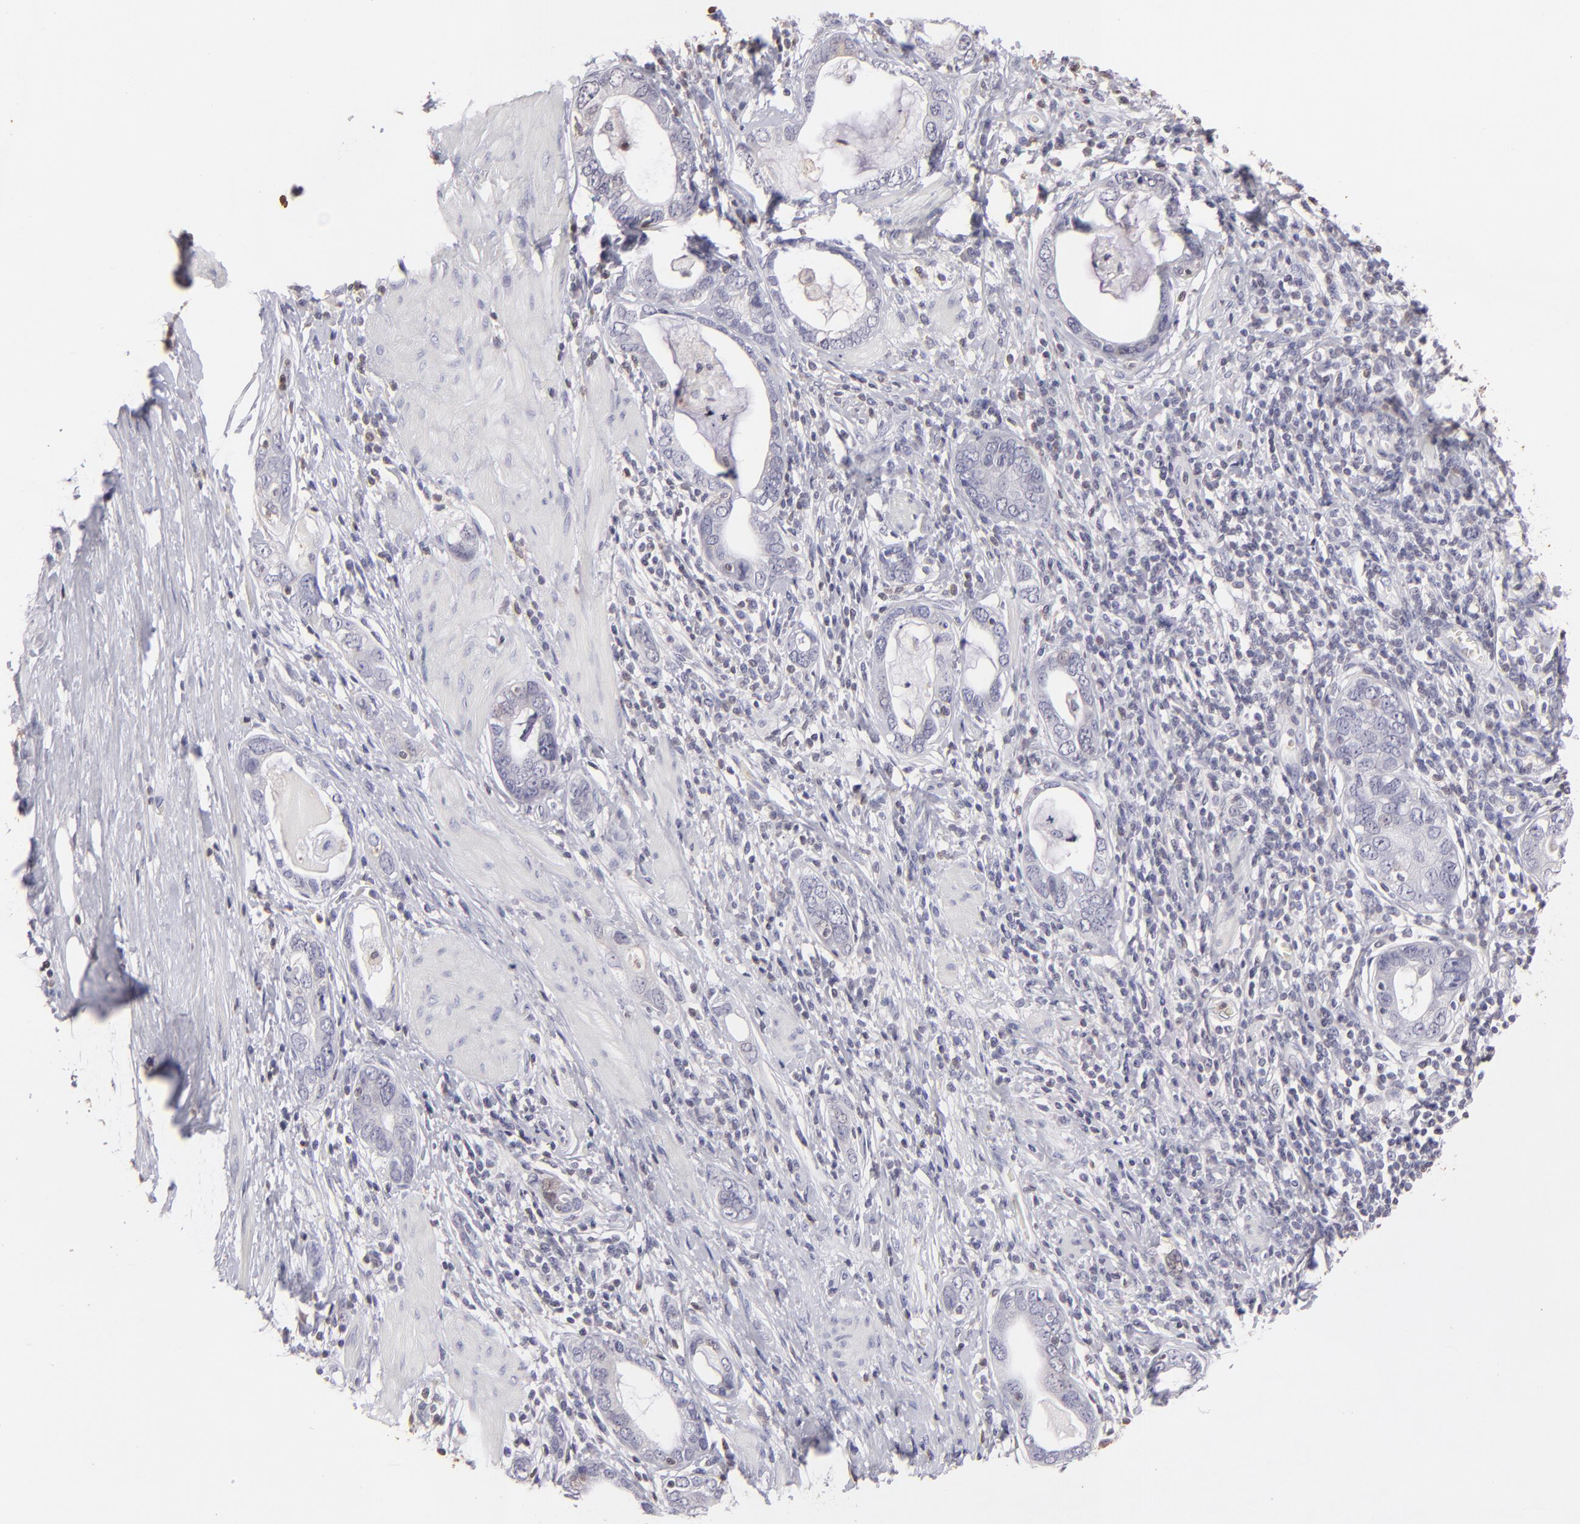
{"staining": {"intensity": "negative", "quantity": "none", "location": "none"}, "tissue": "stomach cancer", "cell_type": "Tumor cells", "image_type": "cancer", "snomed": [{"axis": "morphology", "description": "Adenocarcinoma, NOS"}, {"axis": "topography", "description": "Stomach, lower"}], "caption": "Immunohistochemistry (IHC) image of human adenocarcinoma (stomach) stained for a protein (brown), which exhibits no staining in tumor cells.", "gene": "S100A2", "patient": {"sex": "female", "age": 93}}